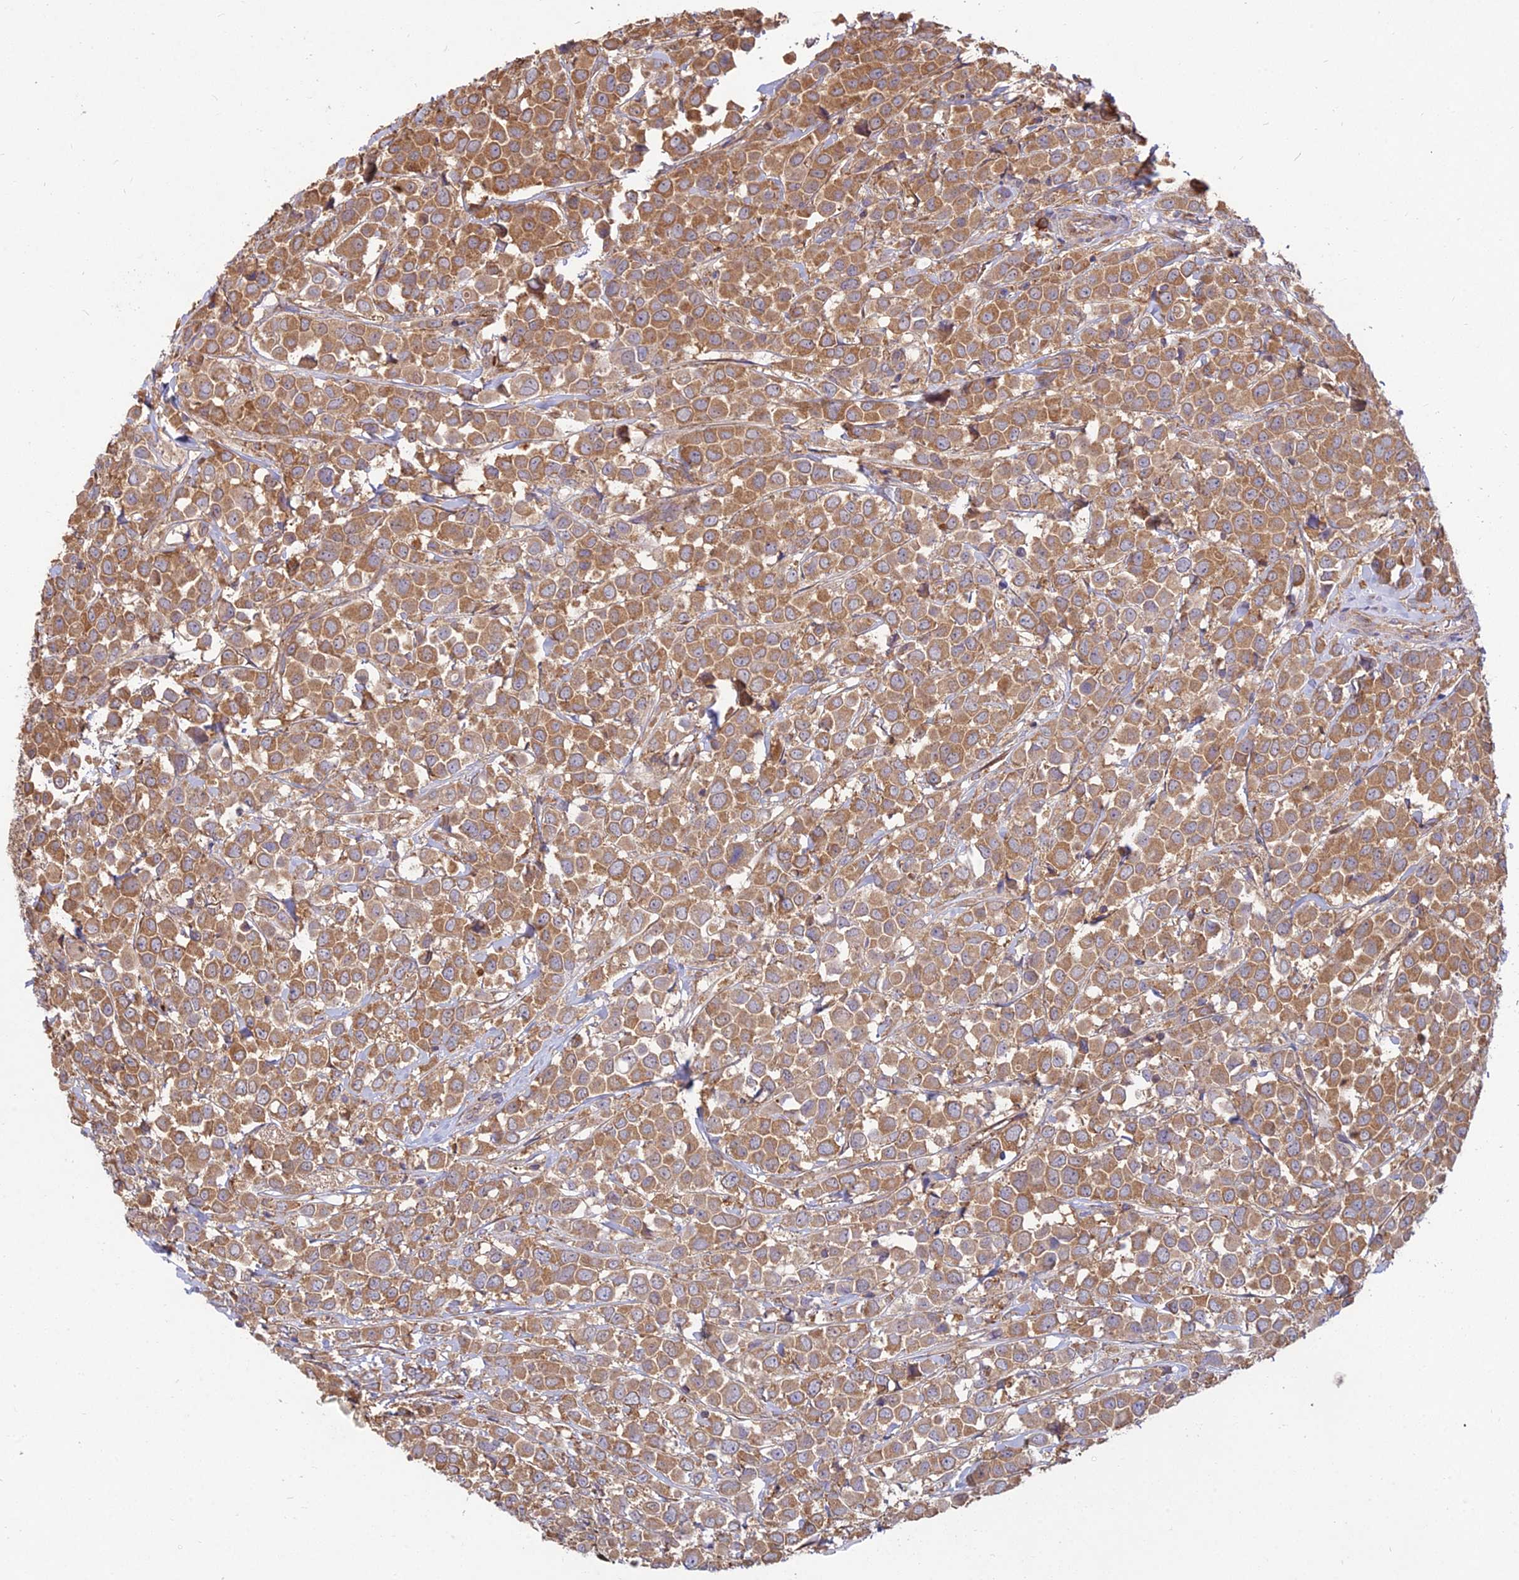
{"staining": {"intensity": "moderate", "quantity": ">75%", "location": "cytoplasmic/membranous"}, "tissue": "breast cancer", "cell_type": "Tumor cells", "image_type": "cancer", "snomed": [{"axis": "morphology", "description": "Duct carcinoma"}, {"axis": "topography", "description": "Breast"}], "caption": "Brown immunohistochemical staining in human breast cancer (infiltrating ductal carcinoma) reveals moderate cytoplasmic/membranous staining in about >75% of tumor cells. (DAB IHC, brown staining for protein, blue staining for nuclei).", "gene": "NXNL2", "patient": {"sex": "female", "age": 61}}